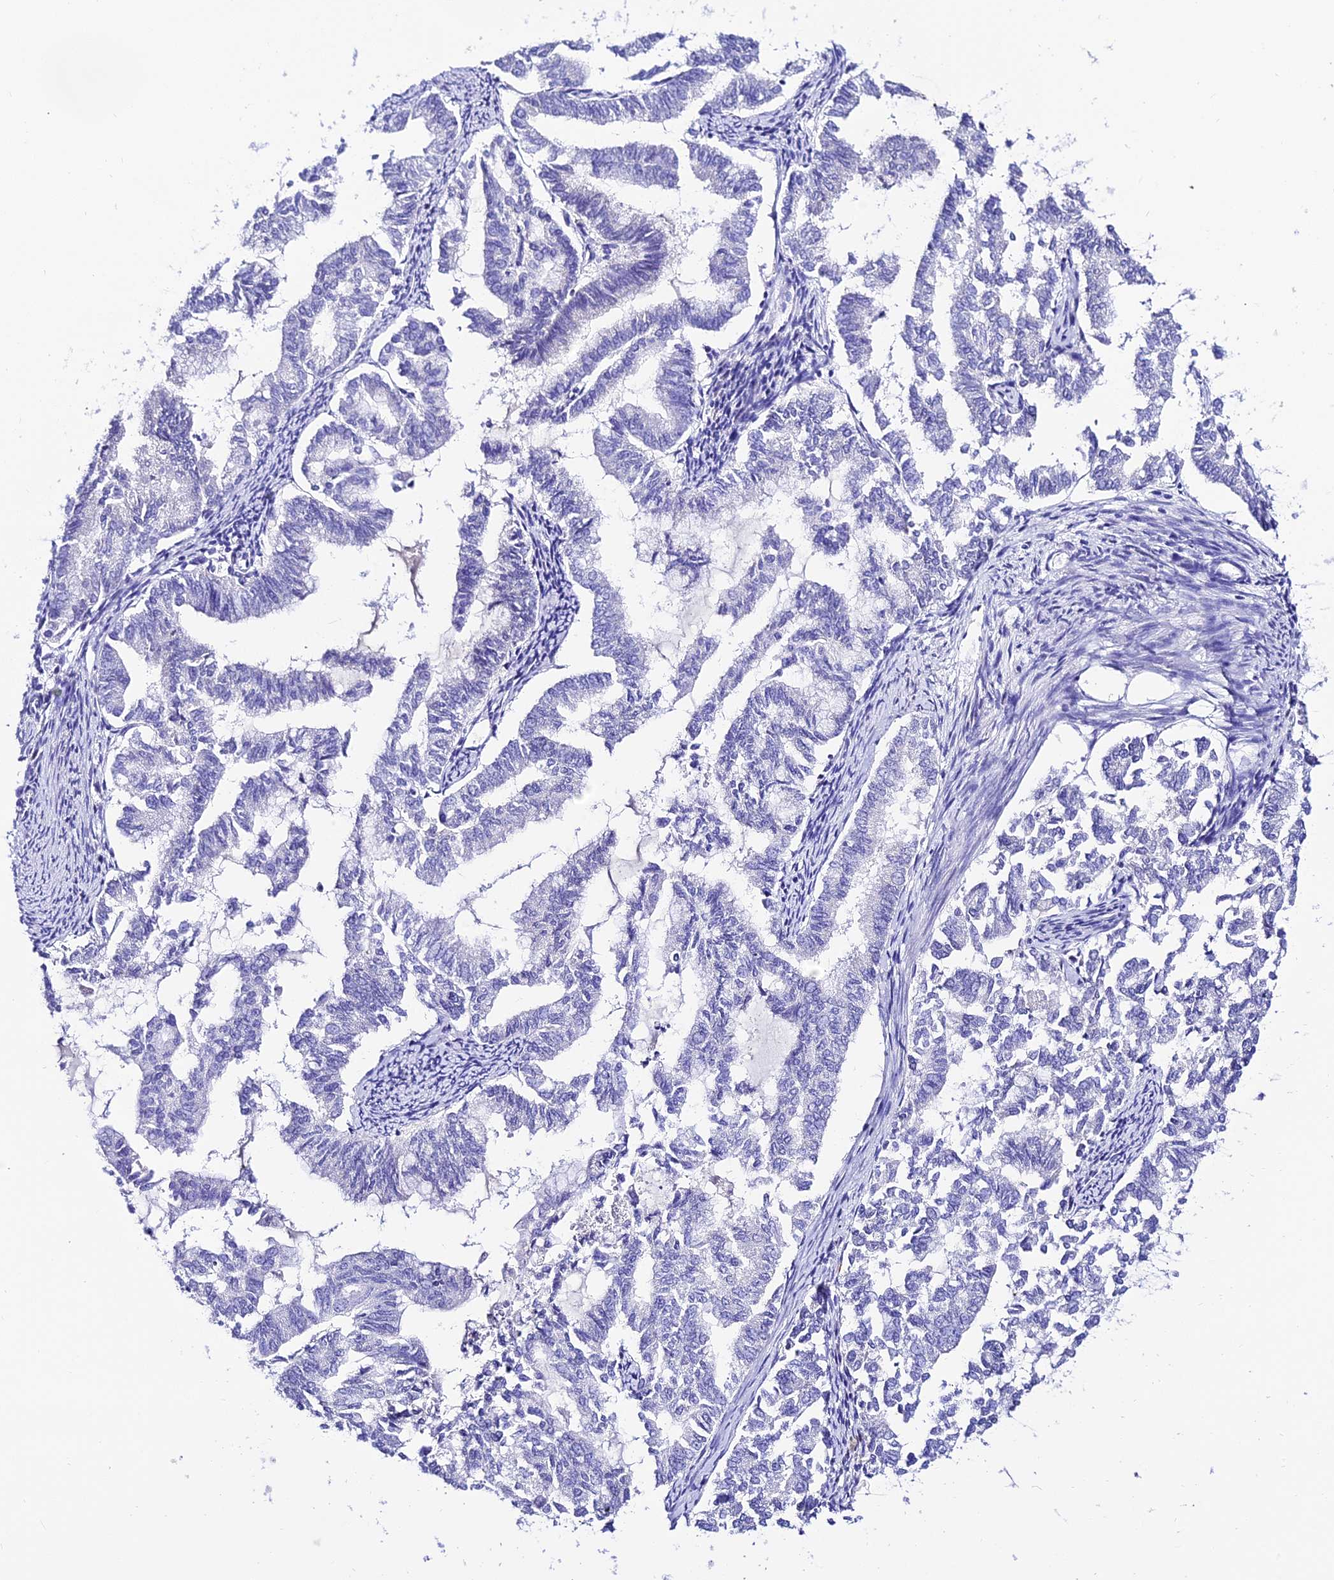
{"staining": {"intensity": "negative", "quantity": "none", "location": "none"}, "tissue": "endometrial cancer", "cell_type": "Tumor cells", "image_type": "cancer", "snomed": [{"axis": "morphology", "description": "Adenocarcinoma, NOS"}, {"axis": "topography", "description": "Endometrium"}], "caption": "Immunohistochemical staining of endometrial cancer (adenocarcinoma) exhibits no significant positivity in tumor cells.", "gene": "DEFB106A", "patient": {"sex": "female", "age": 79}}